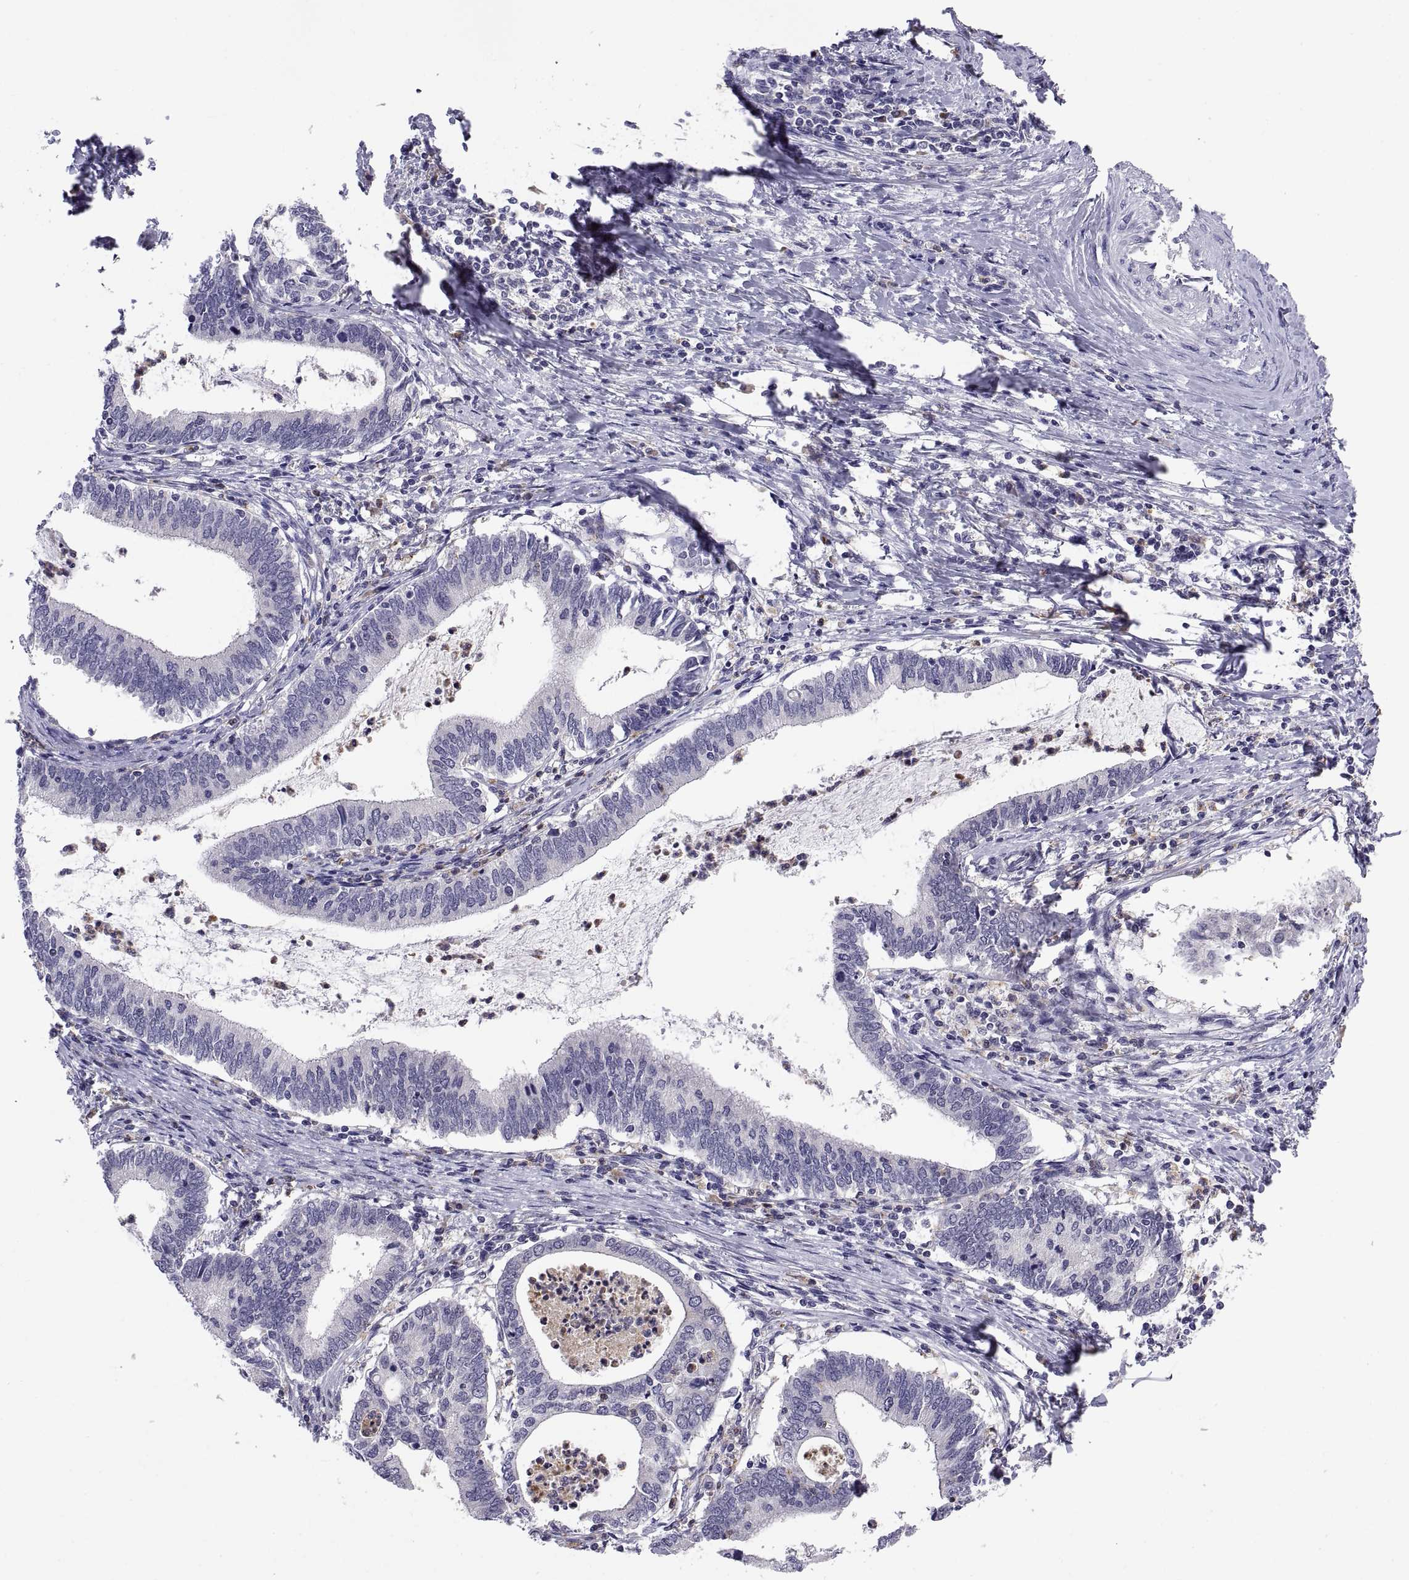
{"staining": {"intensity": "negative", "quantity": "none", "location": "none"}, "tissue": "cervical cancer", "cell_type": "Tumor cells", "image_type": "cancer", "snomed": [{"axis": "morphology", "description": "Adenocarcinoma, NOS"}, {"axis": "topography", "description": "Cervix"}], "caption": "Tumor cells show no significant protein staining in adenocarcinoma (cervical).", "gene": "PKP1", "patient": {"sex": "female", "age": 42}}